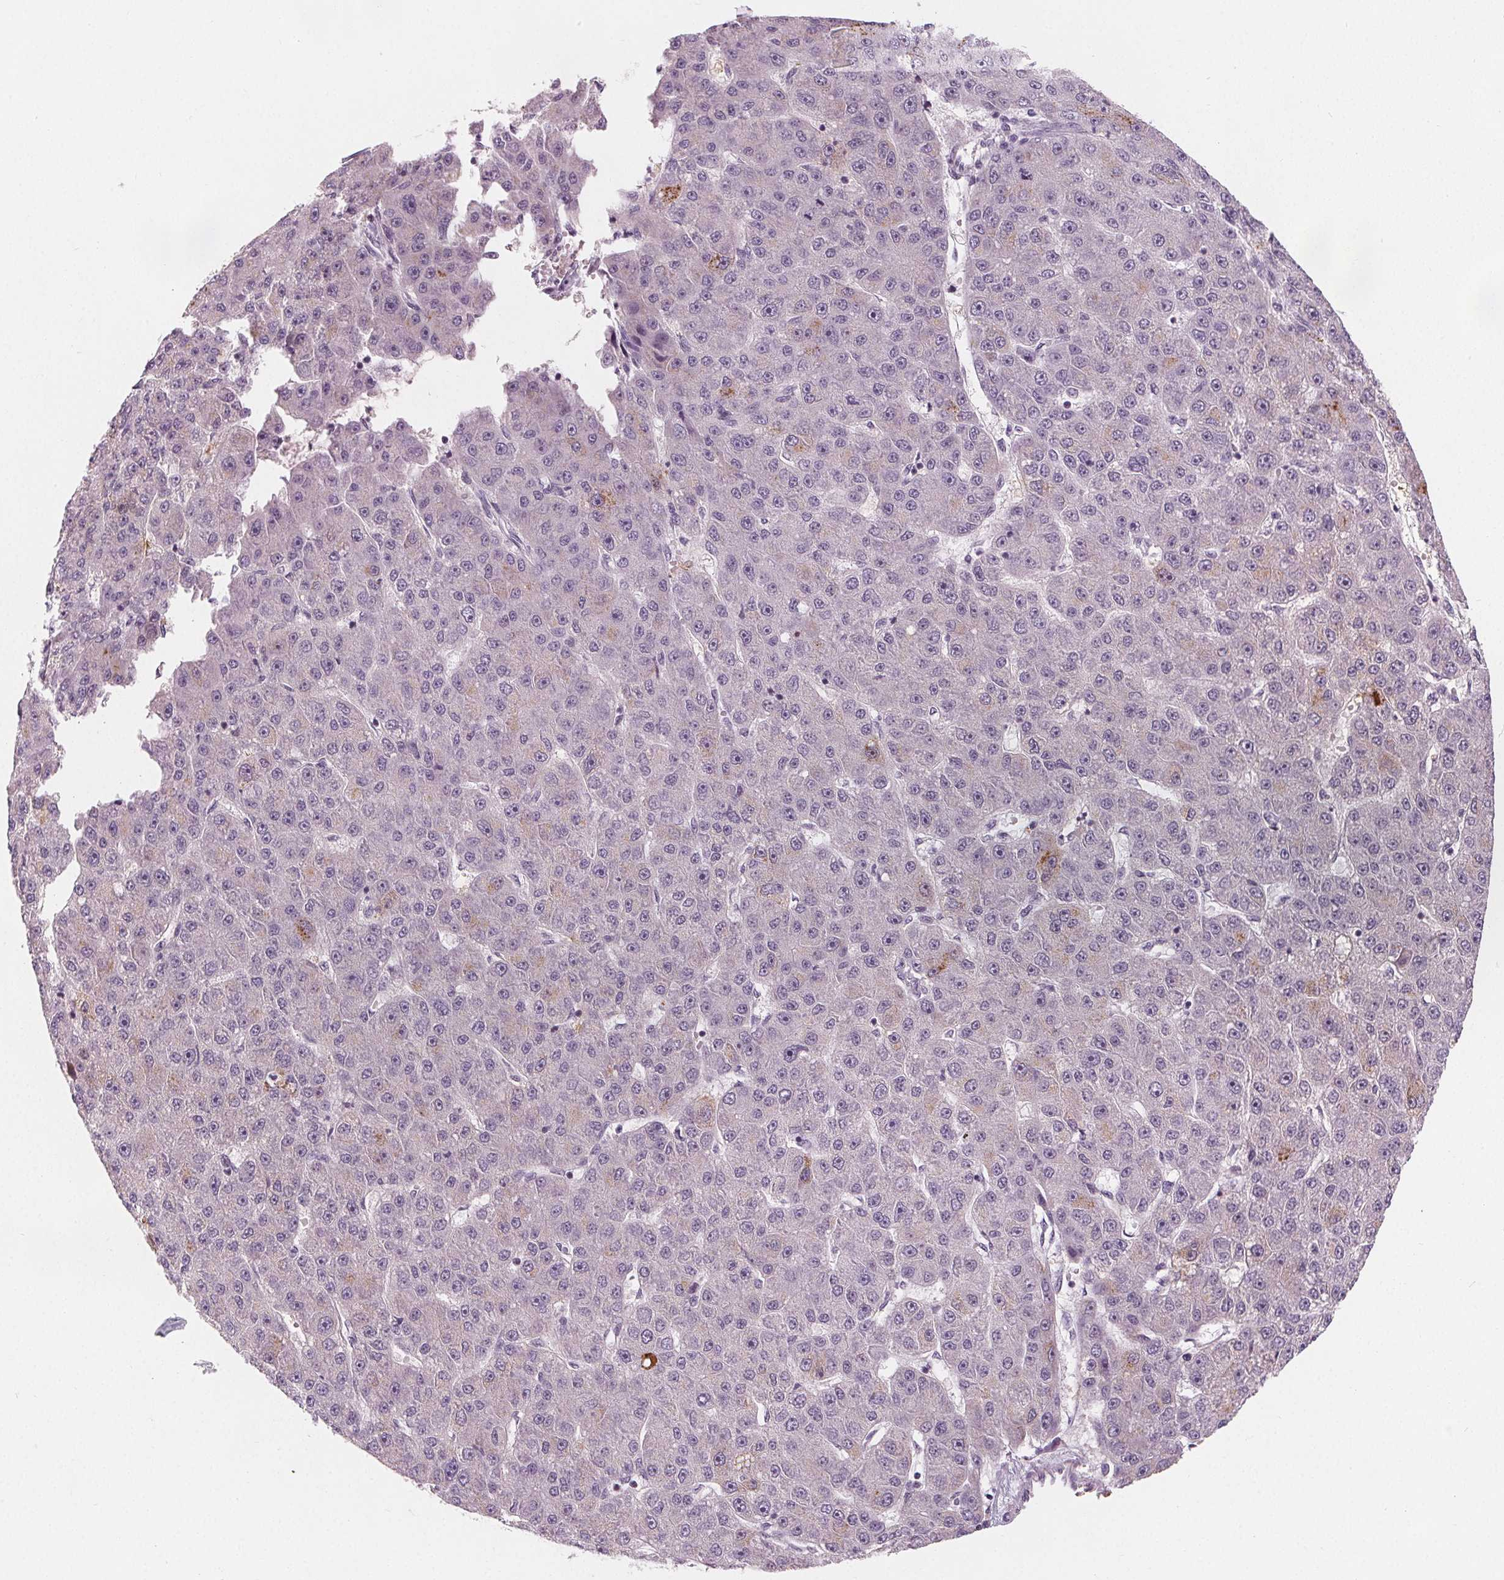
{"staining": {"intensity": "negative", "quantity": "none", "location": "none"}, "tissue": "liver cancer", "cell_type": "Tumor cells", "image_type": "cancer", "snomed": [{"axis": "morphology", "description": "Carcinoma, Hepatocellular, NOS"}, {"axis": "topography", "description": "Liver"}], "caption": "IHC photomicrograph of neoplastic tissue: liver cancer stained with DAB exhibits no significant protein expression in tumor cells. (DAB (3,3'-diaminobenzidine) immunohistochemistry (IHC) visualized using brightfield microscopy, high magnification).", "gene": "DPM2", "patient": {"sex": "male", "age": 67}}